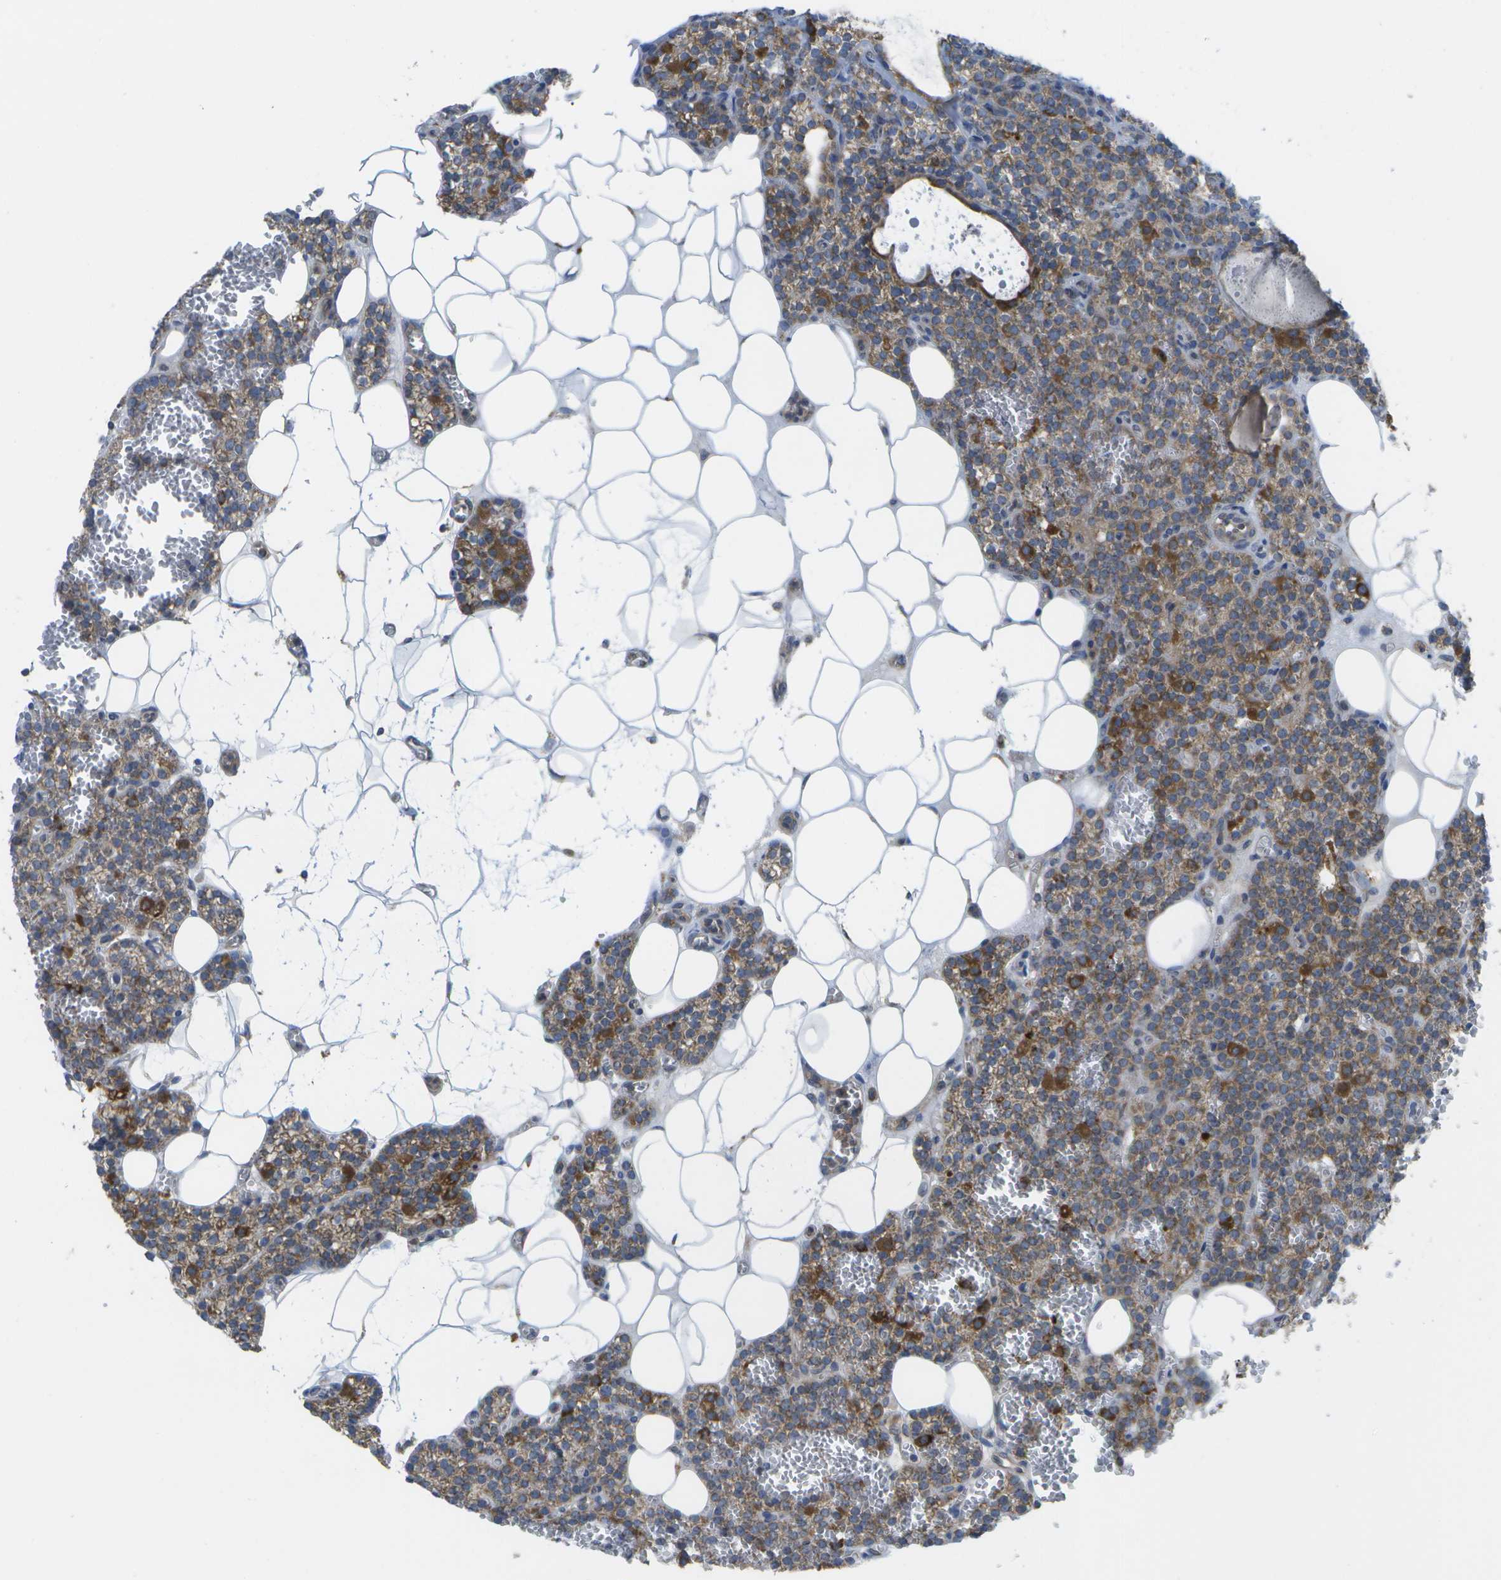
{"staining": {"intensity": "moderate", "quantity": ">75%", "location": "cytoplasmic/membranous"}, "tissue": "parathyroid gland", "cell_type": "Glandular cells", "image_type": "normal", "snomed": [{"axis": "morphology", "description": "Normal tissue, NOS"}, {"axis": "morphology", "description": "Adenoma, NOS"}, {"axis": "topography", "description": "Parathyroid gland"}], "caption": "Protein staining shows moderate cytoplasmic/membranous positivity in about >75% of glandular cells in unremarkable parathyroid gland.", "gene": "DPM3", "patient": {"sex": "female", "age": 58}}